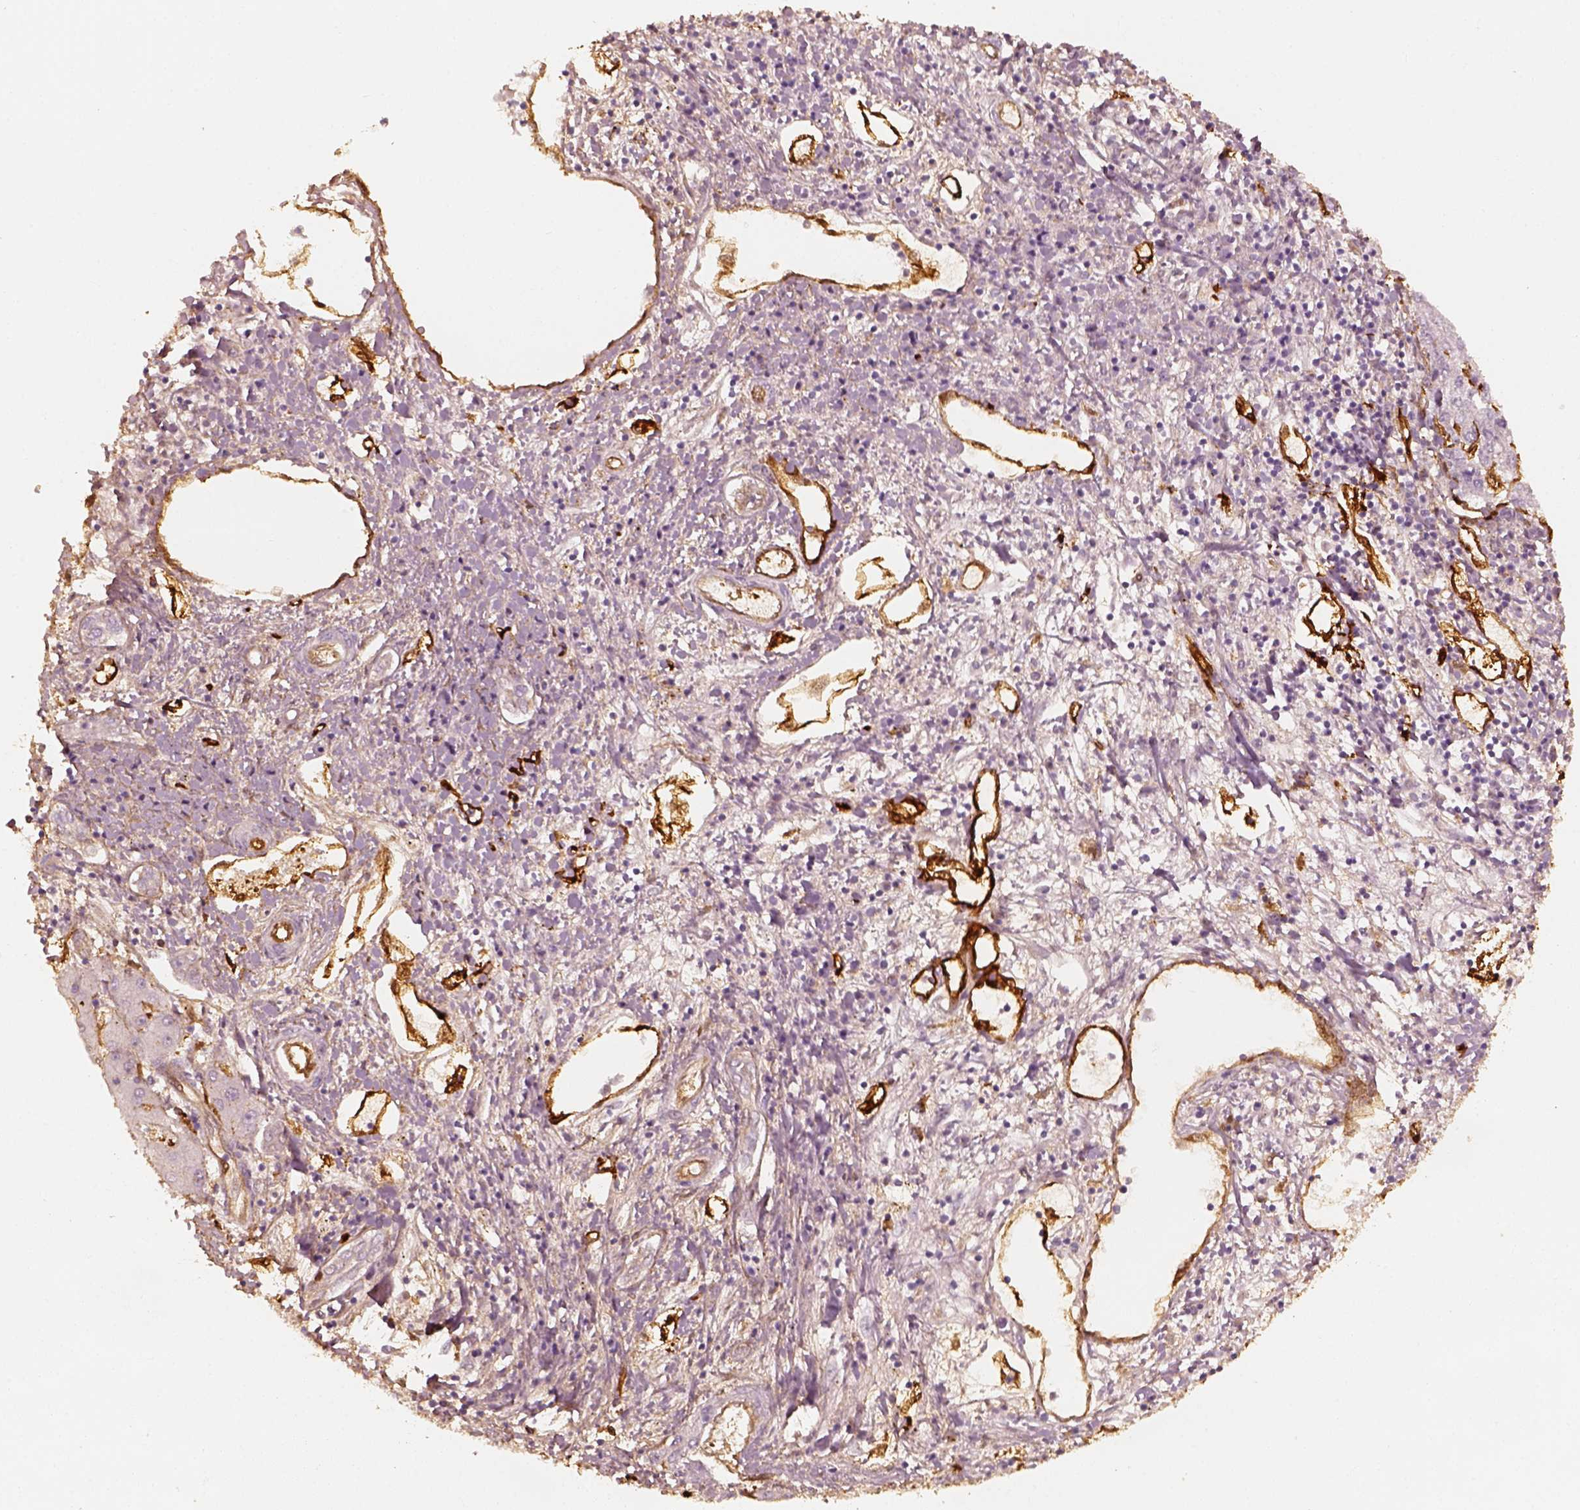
{"staining": {"intensity": "negative", "quantity": "none", "location": "none"}, "tissue": "liver cancer", "cell_type": "Tumor cells", "image_type": "cancer", "snomed": [{"axis": "morphology", "description": "Carcinoma, Hepatocellular, NOS"}, {"axis": "topography", "description": "Liver"}], "caption": "Tumor cells show no significant protein staining in liver hepatocellular carcinoma.", "gene": "FSCN1", "patient": {"sex": "male", "age": 56}}